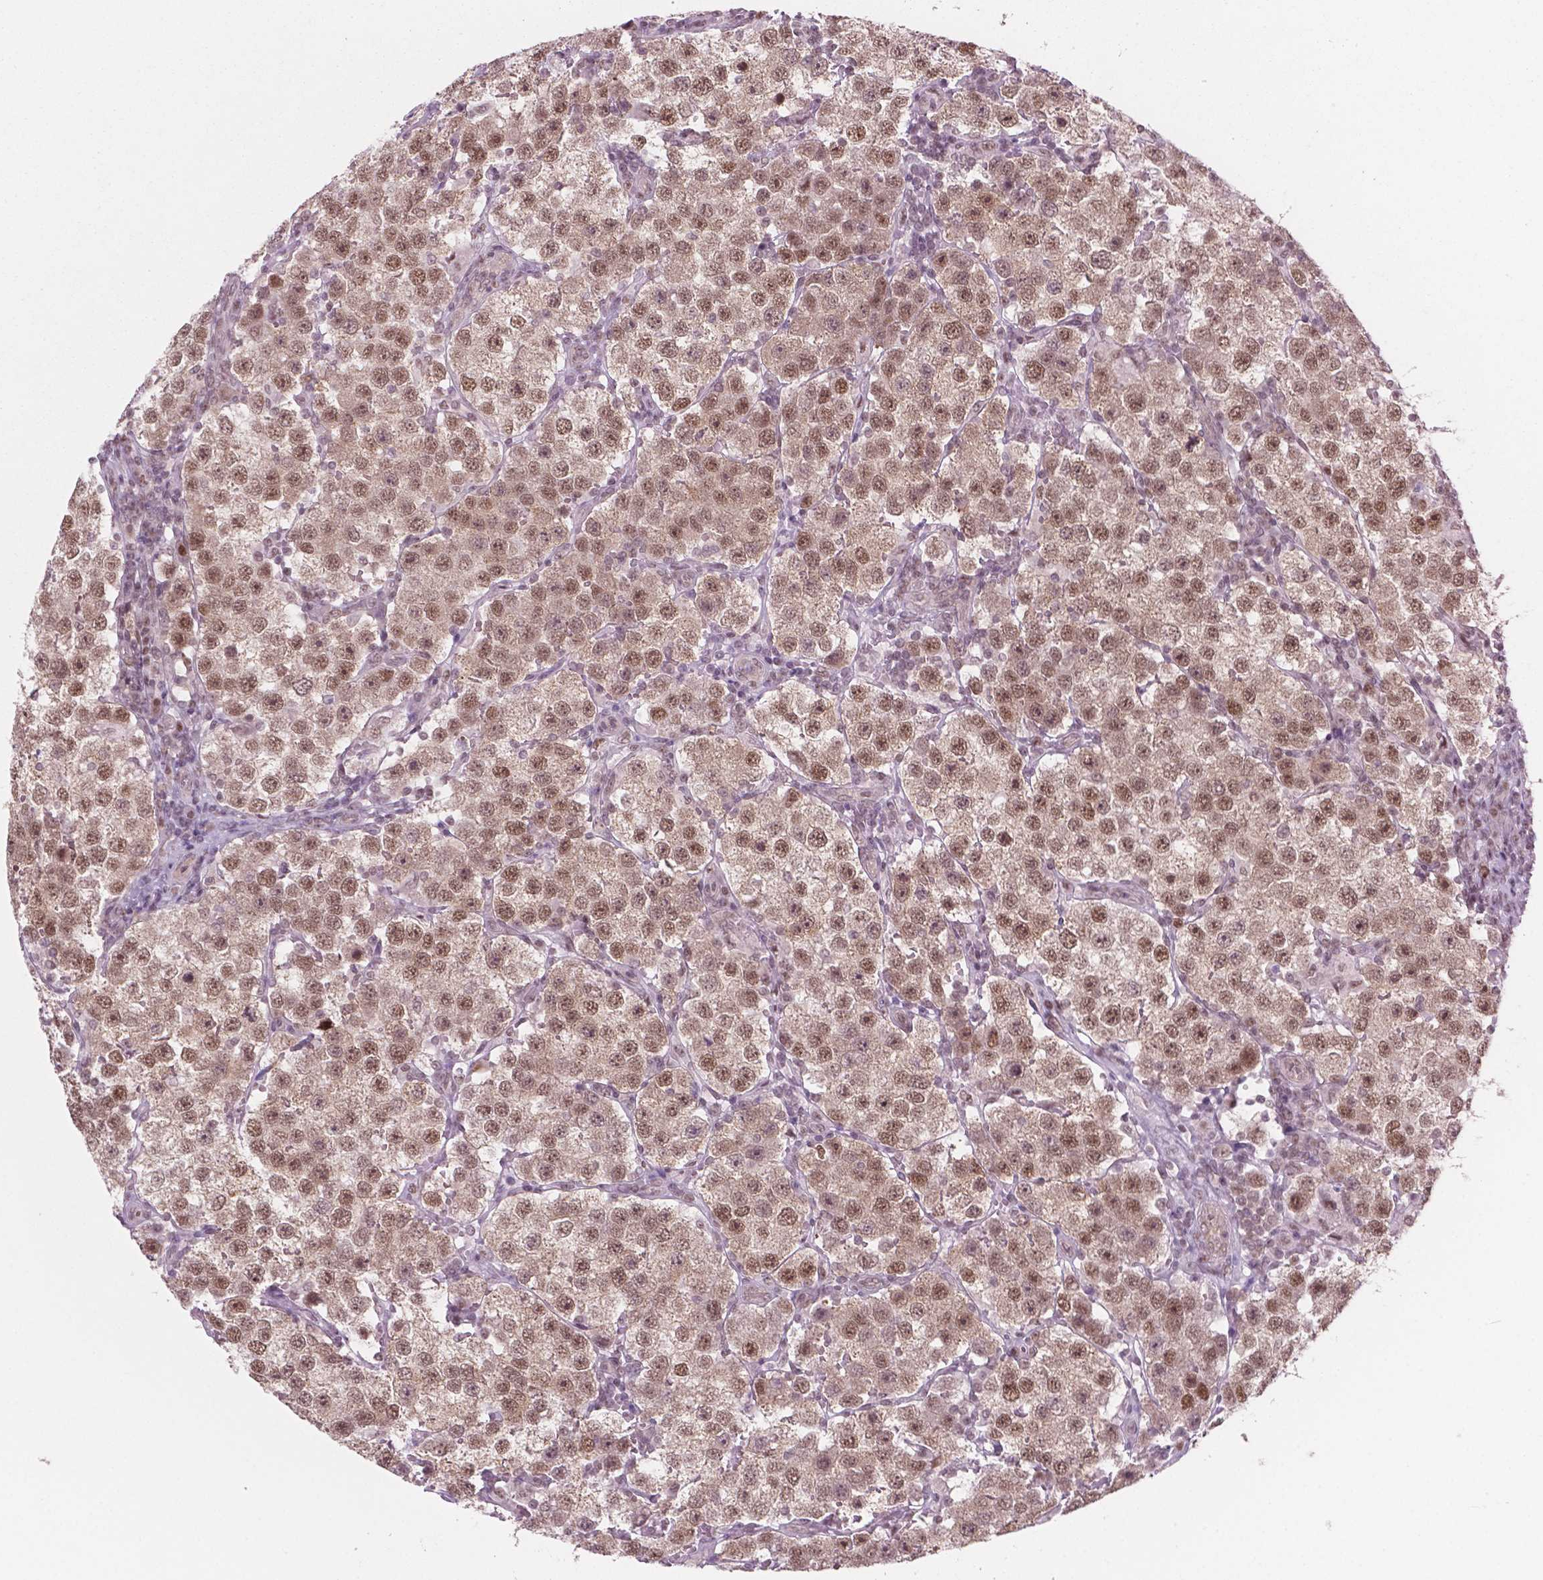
{"staining": {"intensity": "moderate", "quantity": ">75%", "location": "cytoplasmic/membranous,nuclear"}, "tissue": "testis cancer", "cell_type": "Tumor cells", "image_type": "cancer", "snomed": [{"axis": "morphology", "description": "Seminoma, NOS"}, {"axis": "topography", "description": "Testis"}], "caption": "Seminoma (testis) stained with a protein marker reveals moderate staining in tumor cells.", "gene": "PHAX", "patient": {"sex": "male", "age": 37}}